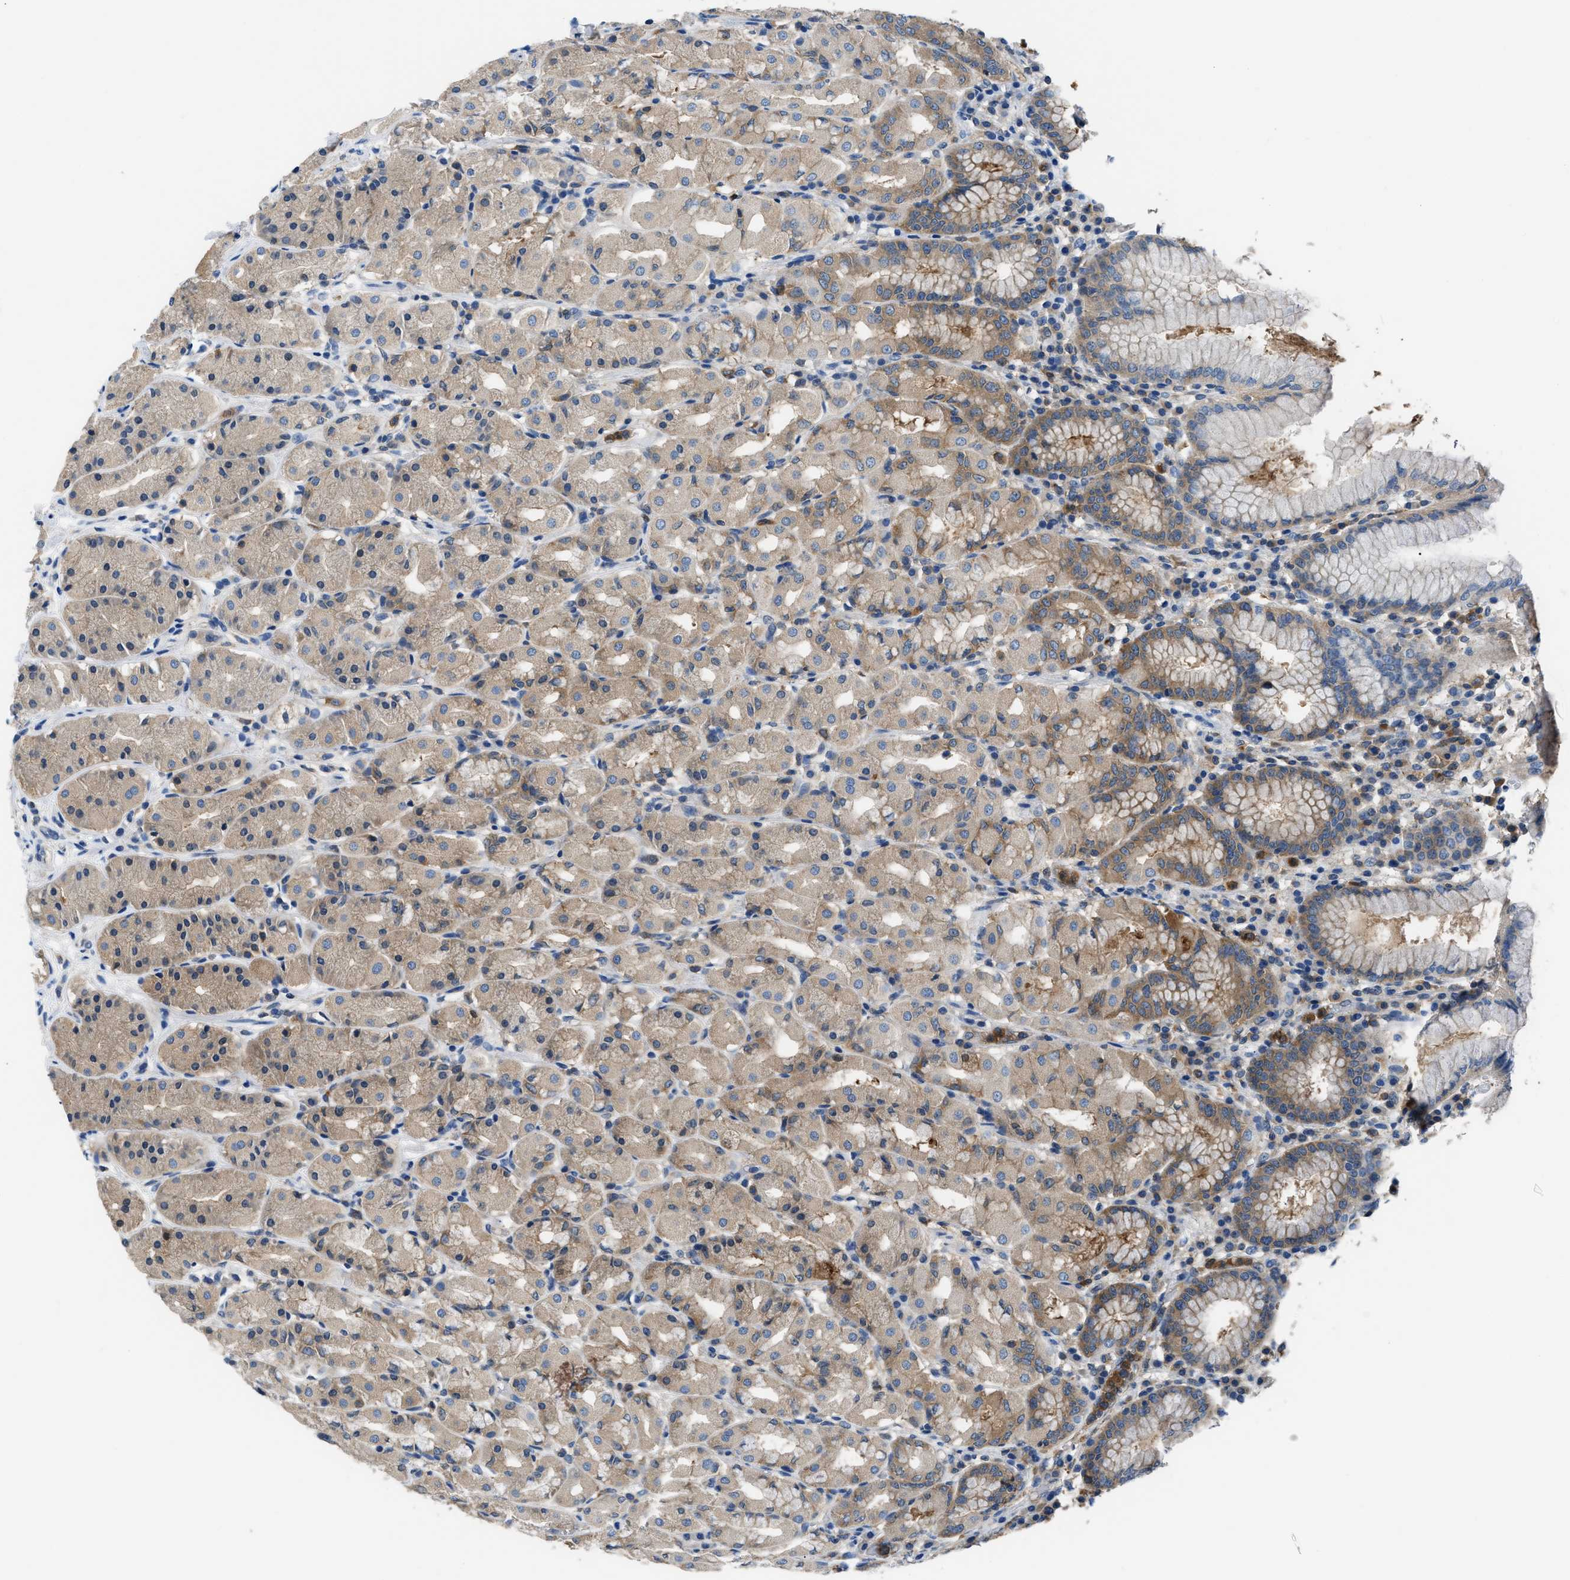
{"staining": {"intensity": "strong", "quantity": "25%-75%", "location": "cytoplasmic/membranous"}, "tissue": "stomach", "cell_type": "Glandular cells", "image_type": "normal", "snomed": [{"axis": "morphology", "description": "Normal tissue, NOS"}, {"axis": "topography", "description": "Stomach"}, {"axis": "topography", "description": "Stomach, lower"}], "caption": "This histopathology image demonstrates IHC staining of unremarkable stomach, with high strong cytoplasmic/membranous staining in about 25%-75% of glandular cells.", "gene": "PKM", "patient": {"sex": "female", "age": 56}}